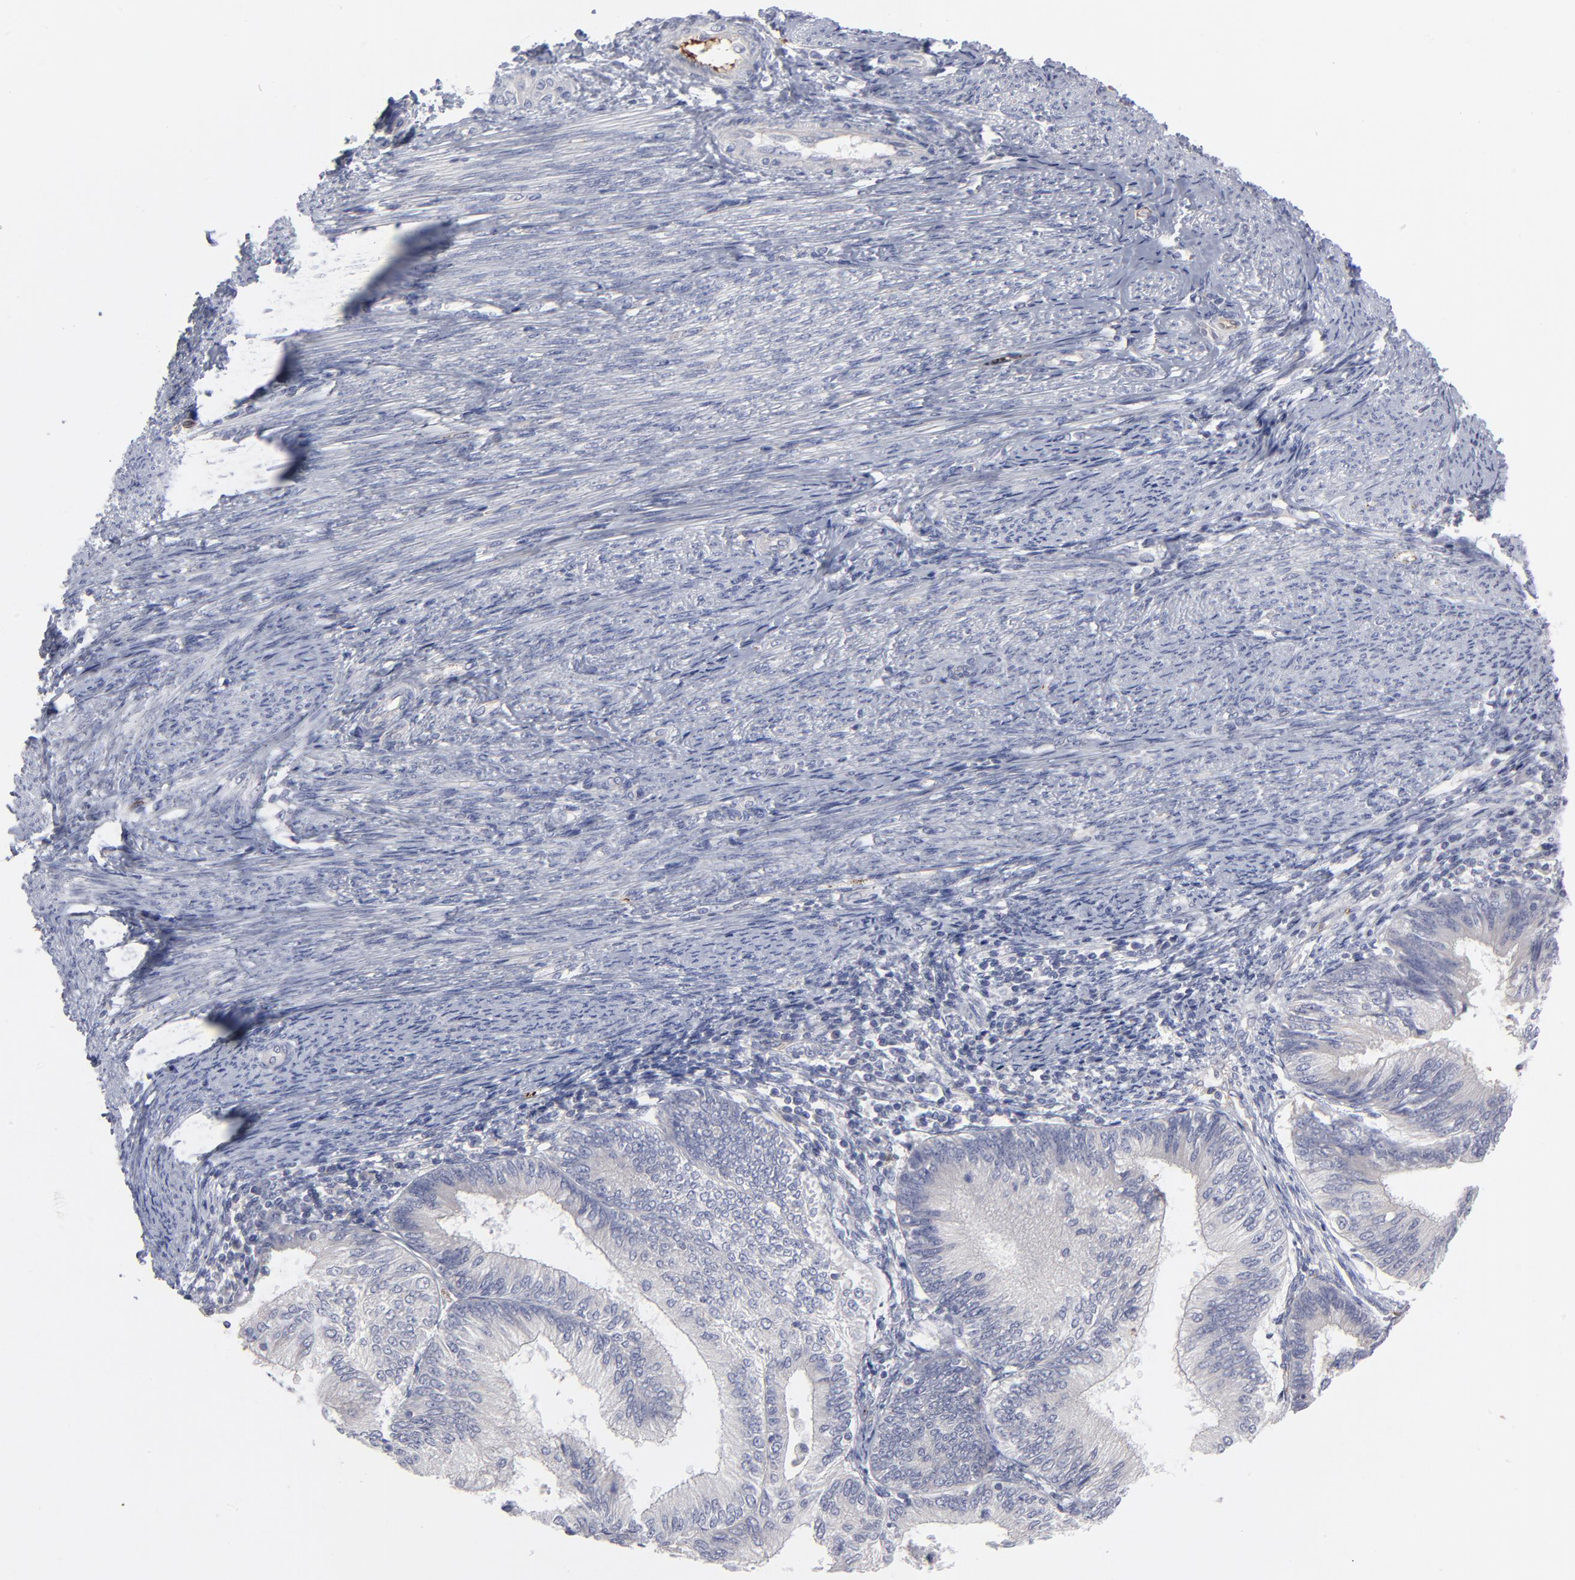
{"staining": {"intensity": "negative", "quantity": "none", "location": "none"}, "tissue": "endometrial cancer", "cell_type": "Tumor cells", "image_type": "cancer", "snomed": [{"axis": "morphology", "description": "Adenocarcinoma, NOS"}, {"axis": "topography", "description": "Endometrium"}], "caption": "A histopathology image of human adenocarcinoma (endometrial) is negative for staining in tumor cells.", "gene": "CCR3", "patient": {"sex": "female", "age": 55}}